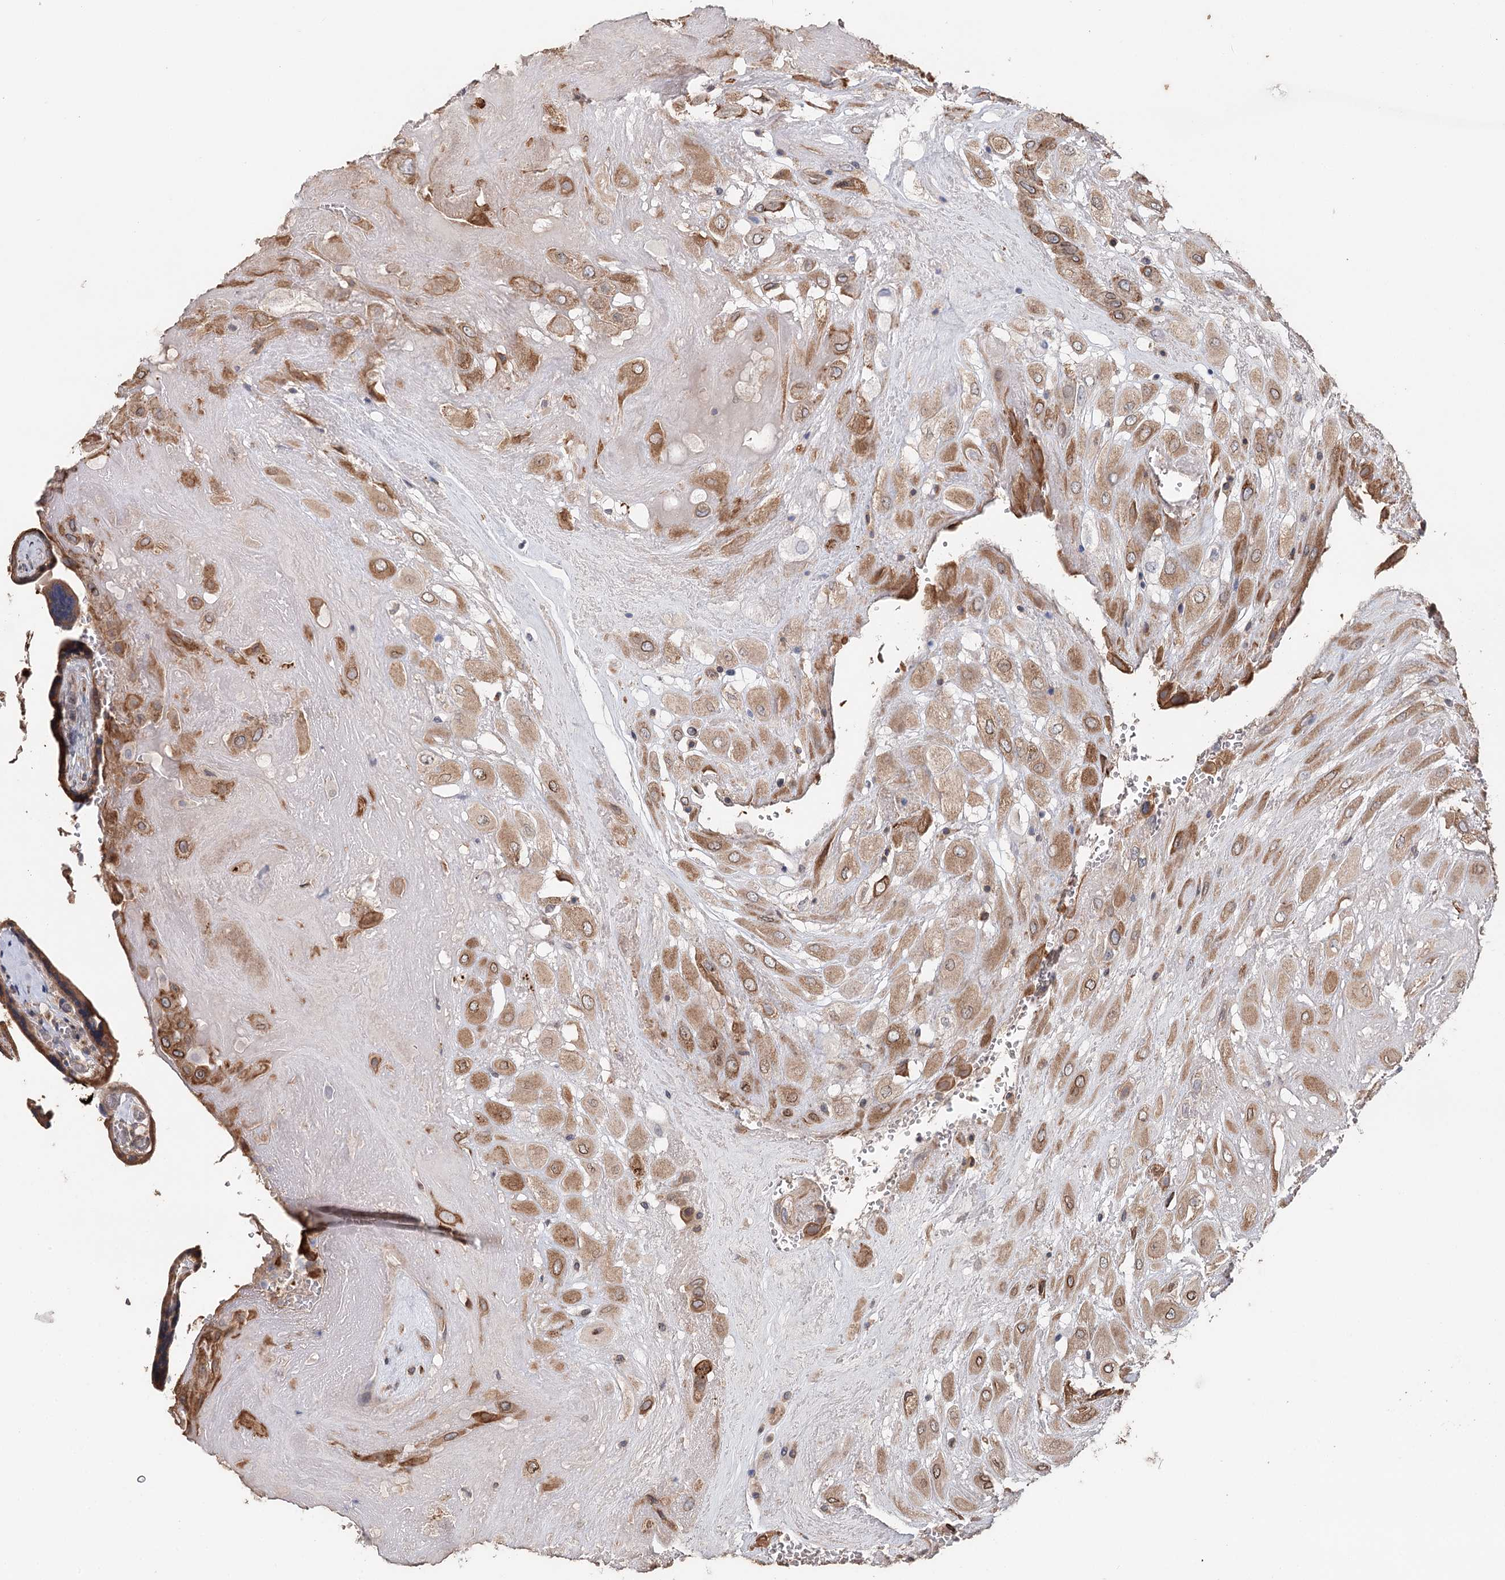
{"staining": {"intensity": "moderate", "quantity": ">75%", "location": "cytoplasmic/membranous"}, "tissue": "placenta", "cell_type": "Decidual cells", "image_type": "normal", "snomed": [{"axis": "morphology", "description": "Normal tissue, NOS"}, {"axis": "topography", "description": "Placenta"}], "caption": "IHC micrograph of normal placenta: placenta stained using immunohistochemistry reveals medium levels of moderate protein expression localized specifically in the cytoplasmic/membranous of decidual cells, appearing as a cytoplasmic/membranous brown color.", "gene": "SYVN1", "patient": {"sex": "female", "age": 37}}